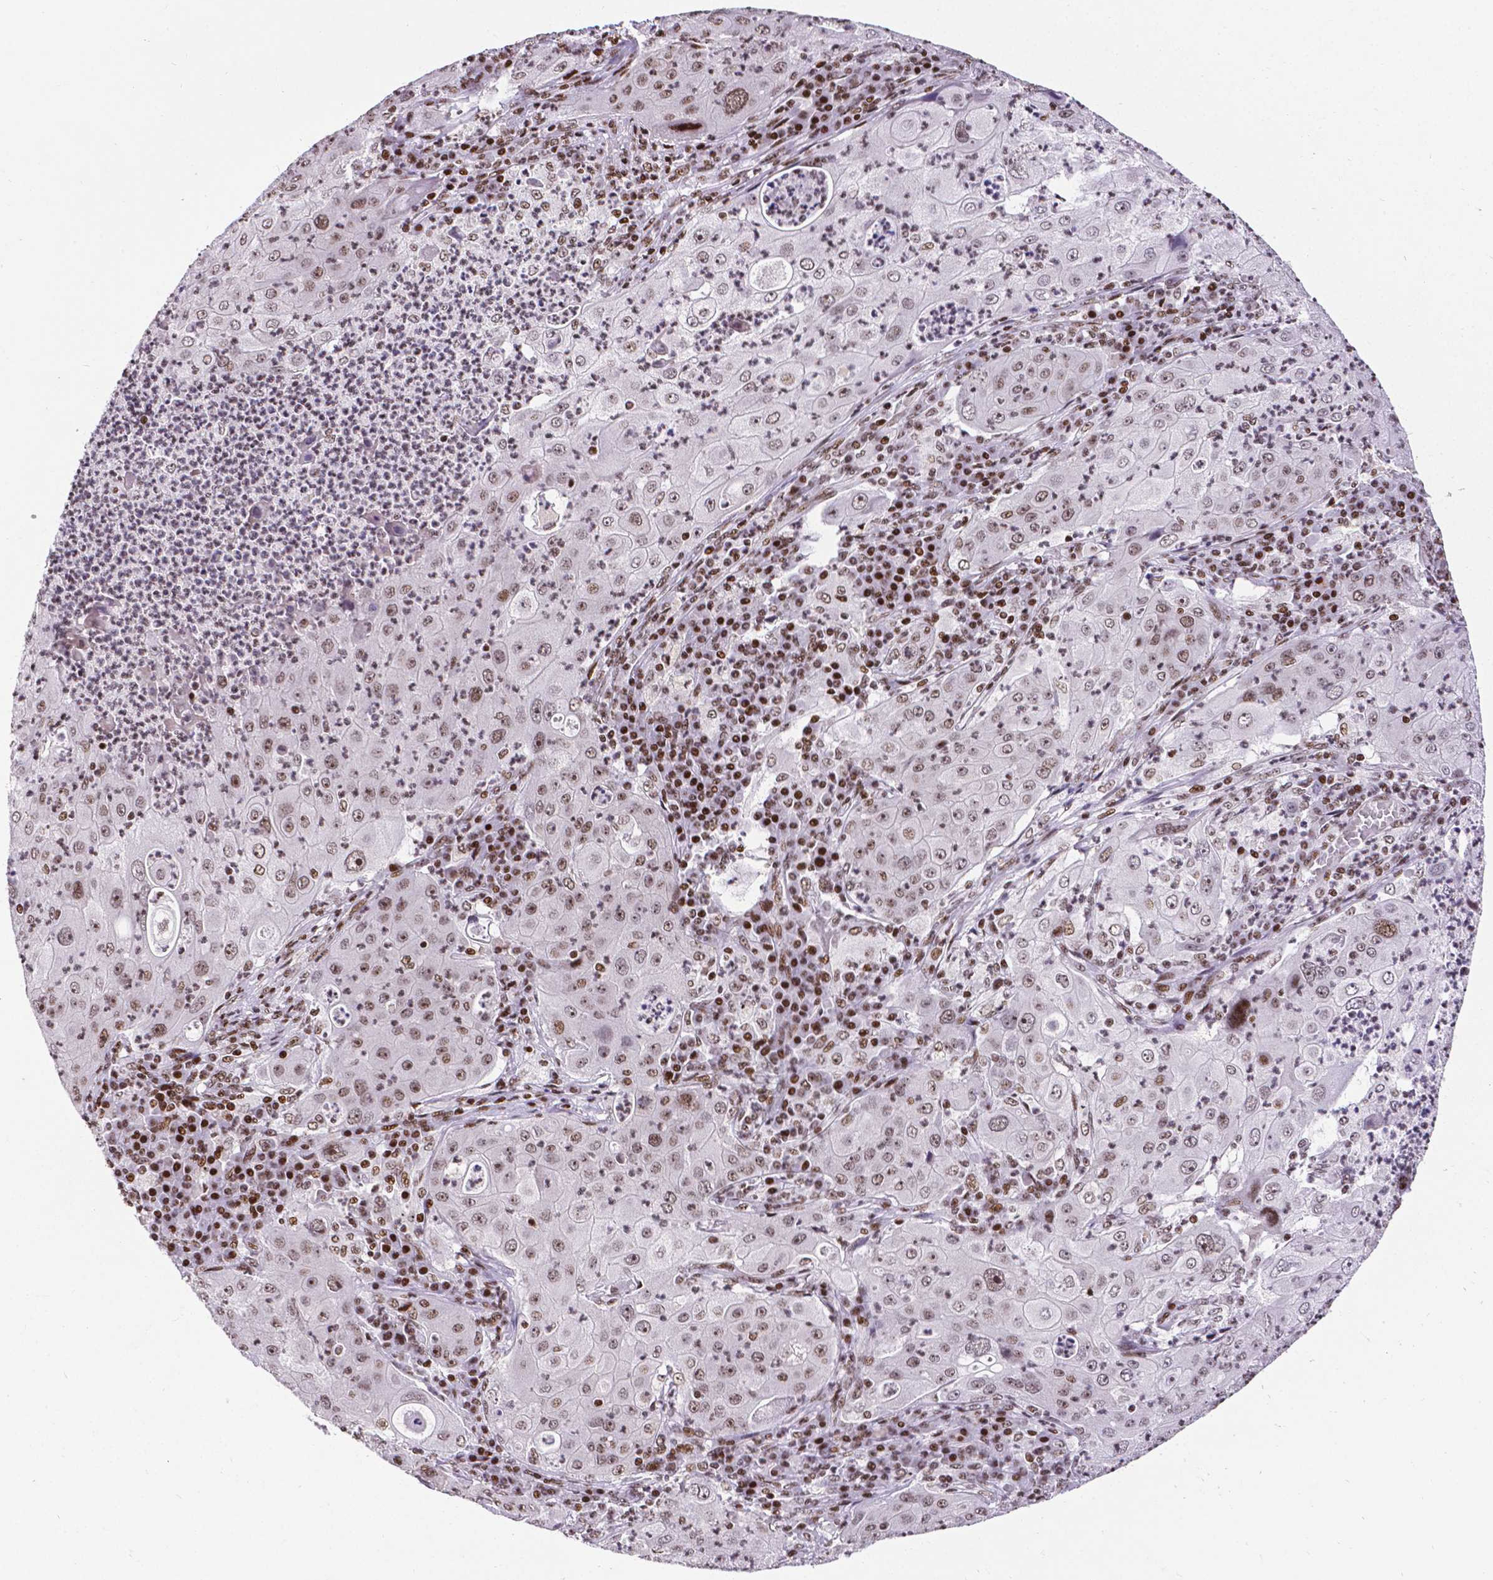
{"staining": {"intensity": "moderate", "quantity": ">75%", "location": "nuclear"}, "tissue": "lung cancer", "cell_type": "Tumor cells", "image_type": "cancer", "snomed": [{"axis": "morphology", "description": "Squamous cell carcinoma, NOS"}, {"axis": "topography", "description": "Lung"}], "caption": "Lung squamous cell carcinoma stained for a protein shows moderate nuclear positivity in tumor cells.", "gene": "CTCF", "patient": {"sex": "female", "age": 59}}